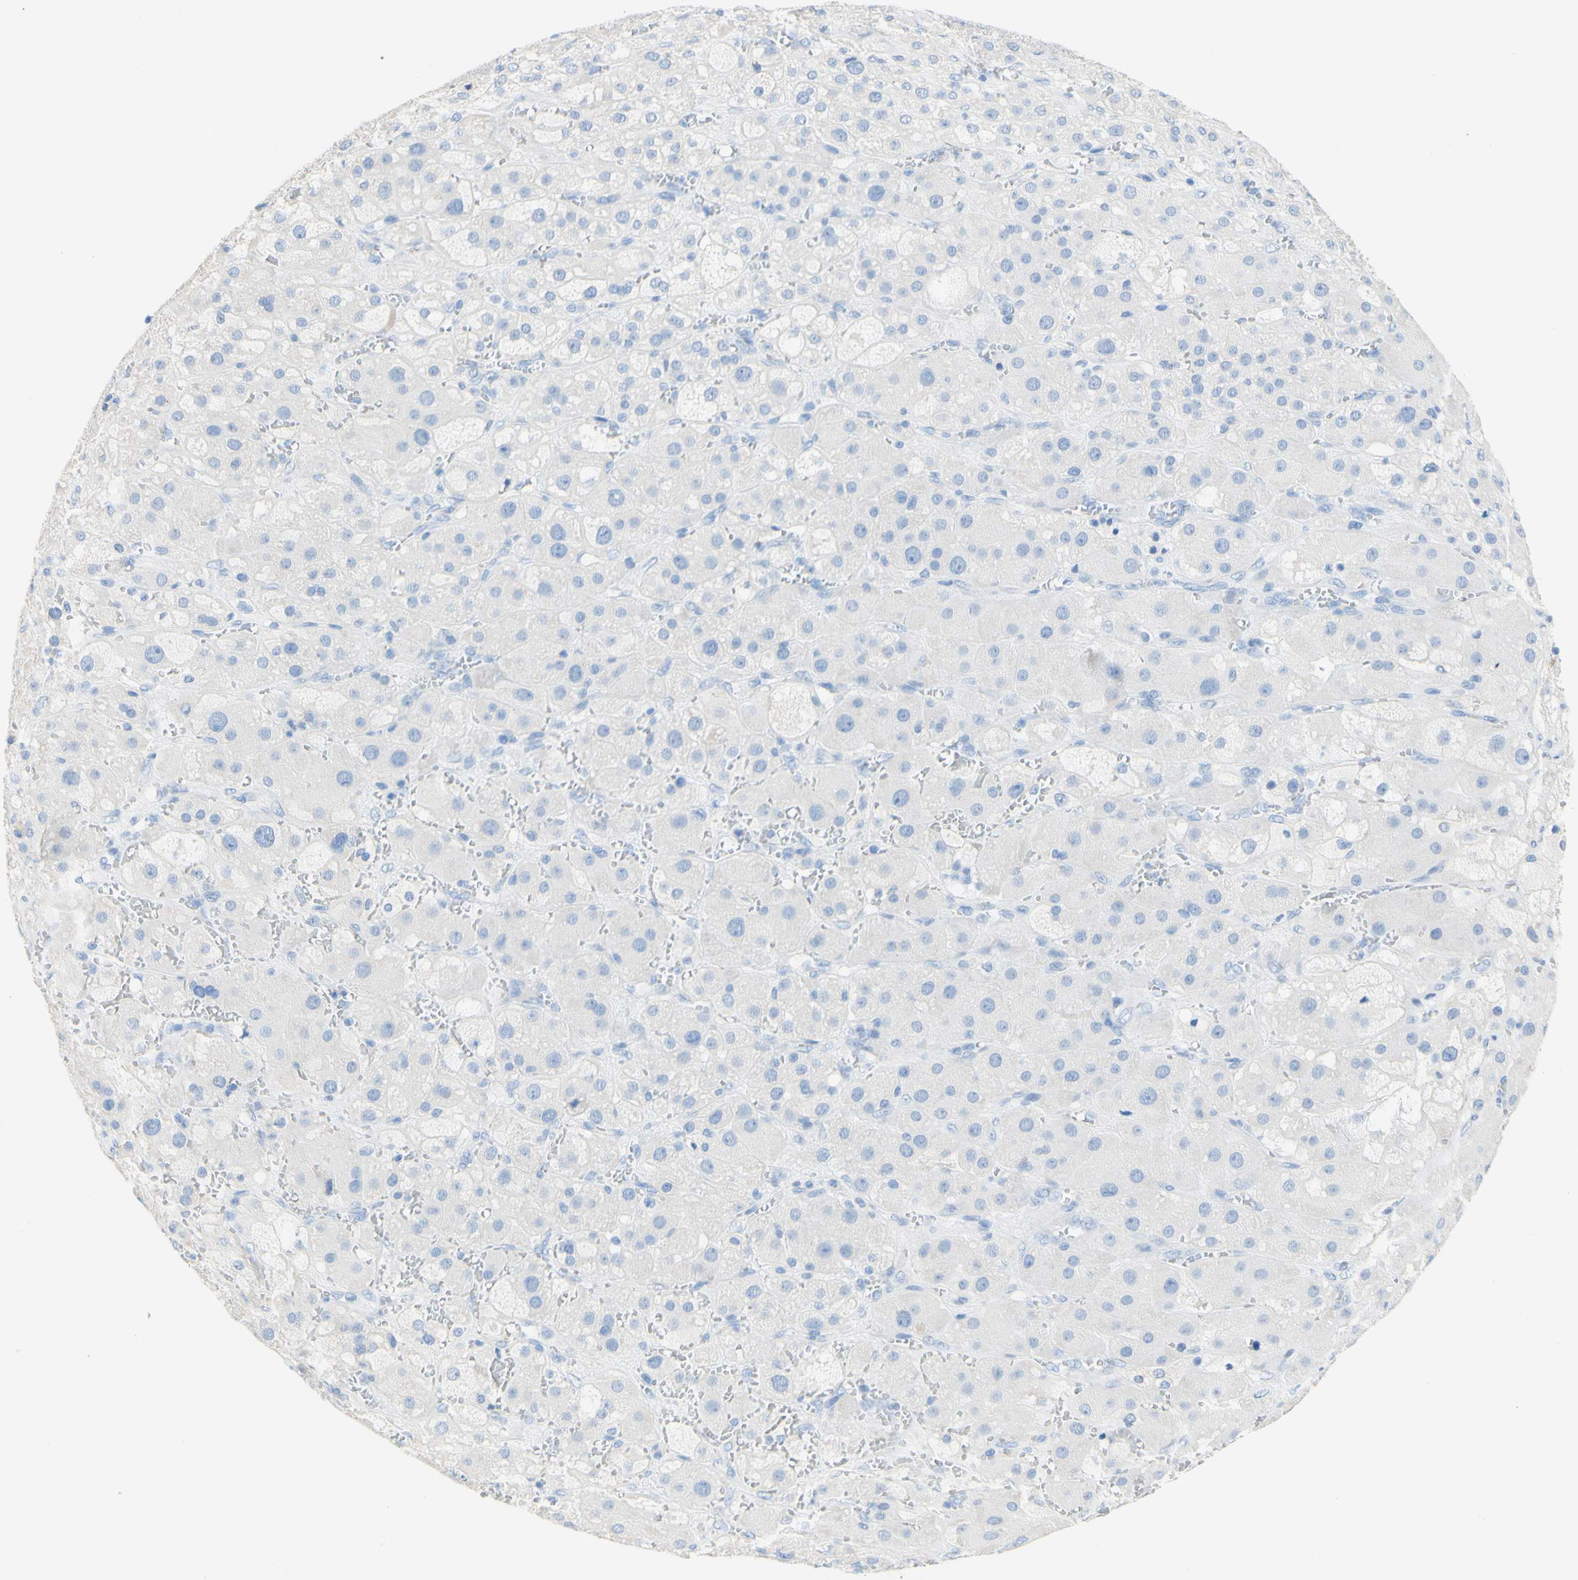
{"staining": {"intensity": "negative", "quantity": "none", "location": "none"}, "tissue": "adrenal gland", "cell_type": "Glandular cells", "image_type": "normal", "snomed": [{"axis": "morphology", "description": "Normal tissue, NOS"}, {"axis": "topography", "description": "Adrenal gland"}], "caption": "Glandular cells are negative for protein expression in unremarkable human adrenal gland. (Immunohistochemistry, brightfield microscopy, high magnification).", "gene": "DSC2", "patient": {"sex": "female", "age": 47}}